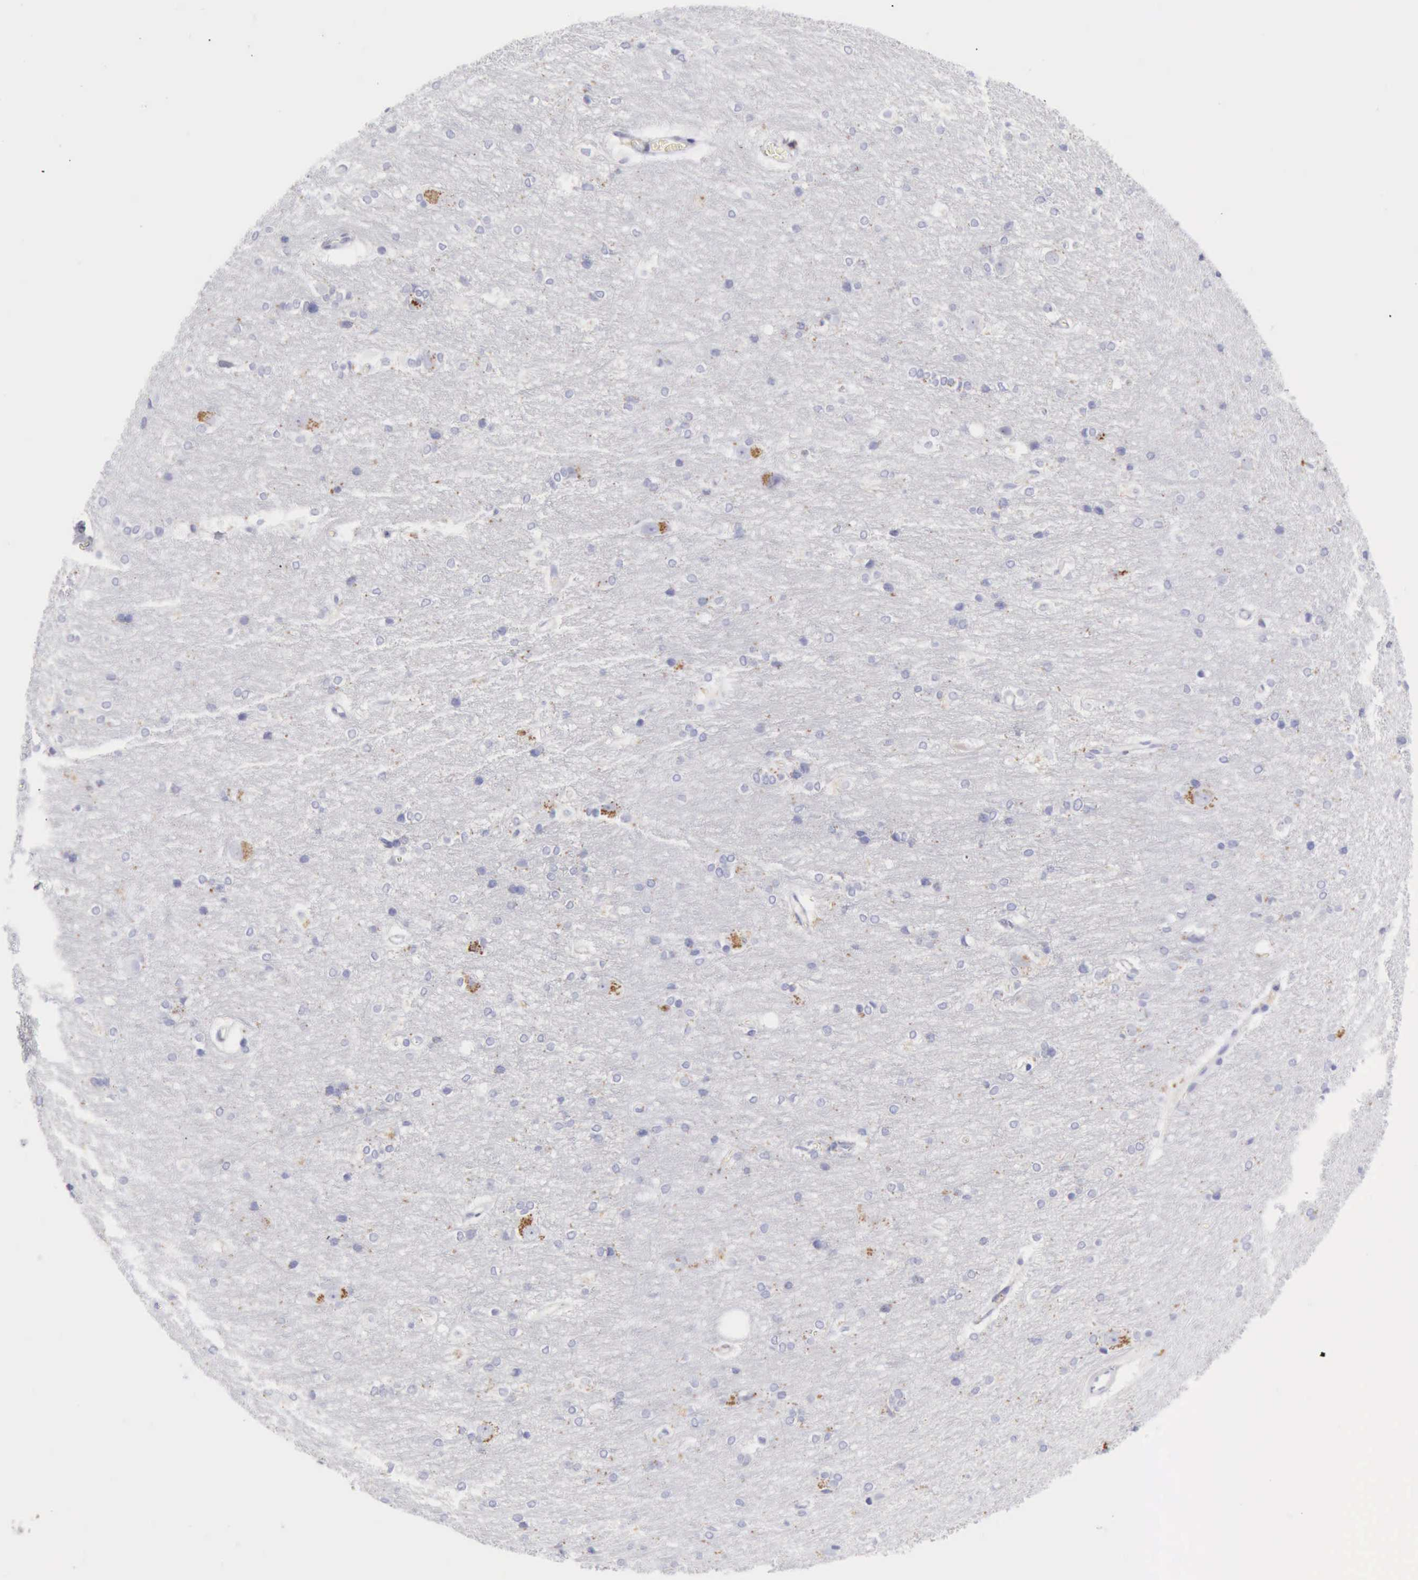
{"staining": {"intensity": "negative", "quantity": "none", "location": "none"}, "tissue": "hippocampus", "cell_type": "Glial cells", "image_type": "normal", "snomed": [{"axis": "morphology", "description": "Normal tissue, NOS"}, {"axis": "topography", "description": "Hippocampus"}], "caption": "Protein analysis of benign hippocampus reveals no significant expression in glial cells.", "gene": "CTSS", "patient": {"sex": "female", "age": 19}}